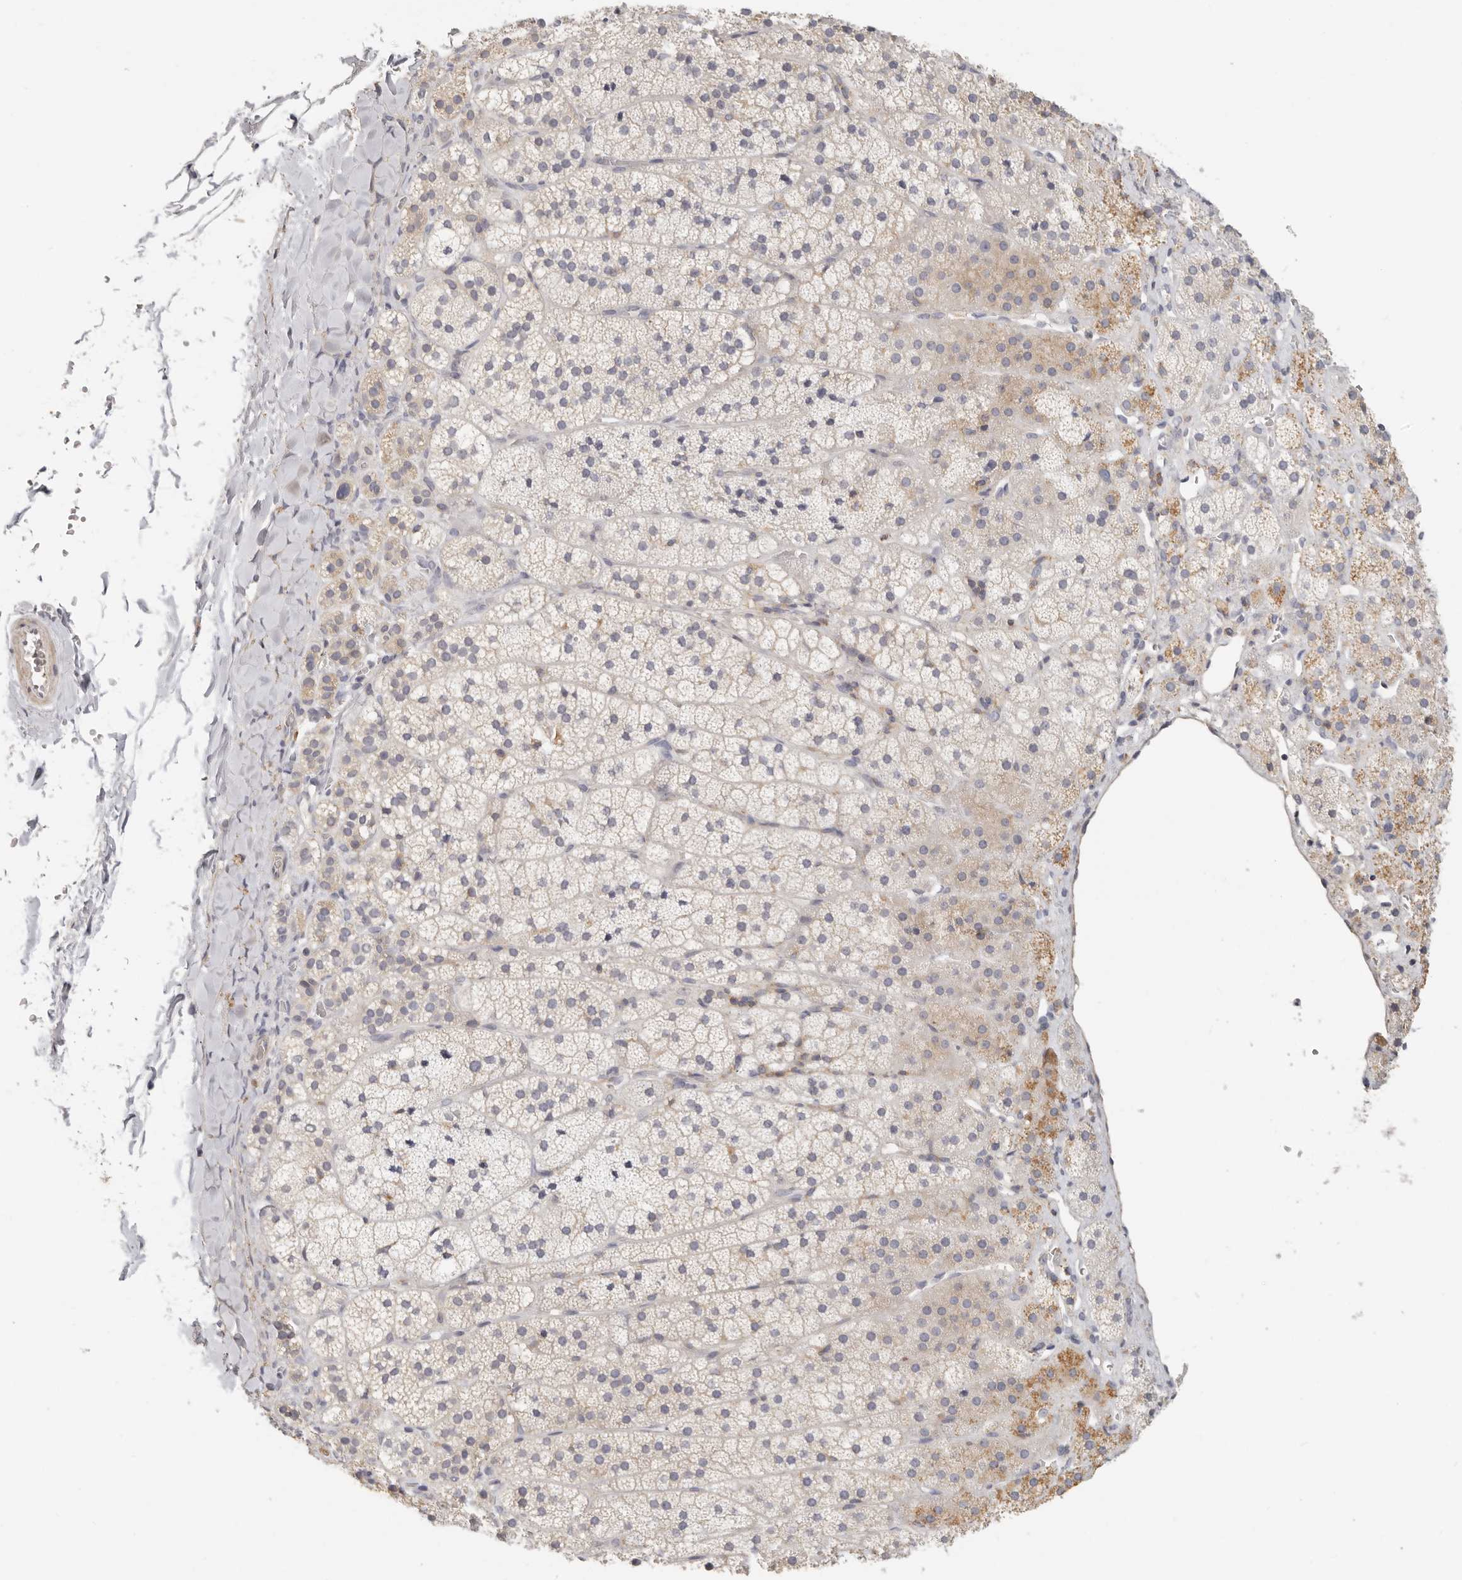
{"staining": {"intensity": "weak", "quantity": "<25%", "location": "cytoplasmic/membranous"}, "tissue": "adrenal gland", "cell_type": "Glandular cells", "image_type": "normal", "snomed": [{"axis": "morphology", "description": "Normal tissue, NOS"}, {"axis": "topography", "description": "Adrenal gland"}], "caption": "DAB (3,3'-diaminobenzidine) immunohistochemical staining of normal human adrenal gland displays no significant staining in glandular cells.", "gene": "ANXA9", "patient": {"sex": "female", "age": 44}}